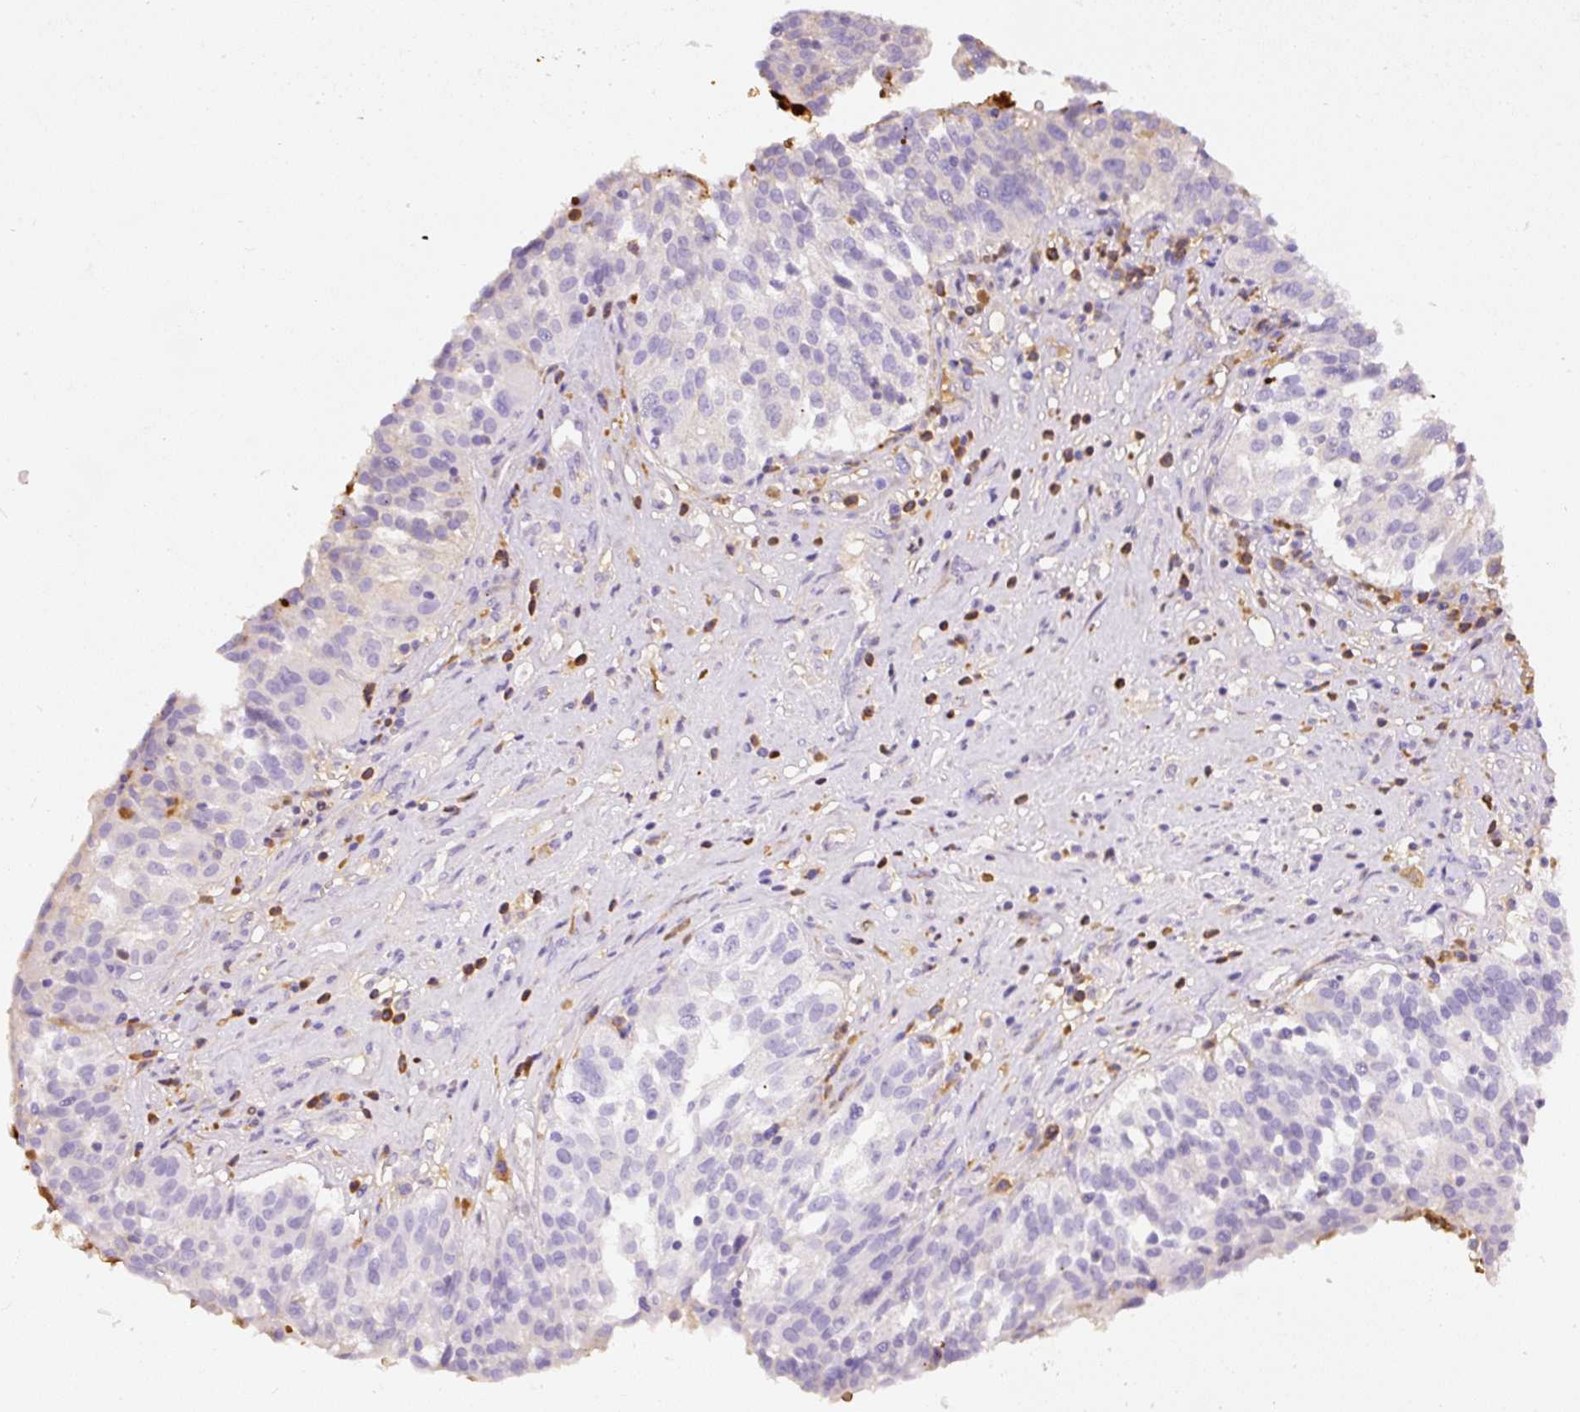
{"staining": {"intensity": "negative", "quantity": "none", "location": "none"}, "tissue": "ovarian cancer", "cell_type": "Tumor cells", "image_type": "cancer", "snomed": [{"axis": "morphology", "description": "Cystadenocarcinoma, serous, NOS"}, {"axis": "topography", "description": "Ovary"}], "caption": "This is a photomicrograph of immunohistochemistry (IHC) staining of ovarian cancer, which shows no expression in tumor cells. (Immunohistochemistry (ihc), brightfield microscopy, high magnification).", "gene": "APCS", "patient": {"sex": "female", "age": 59}}